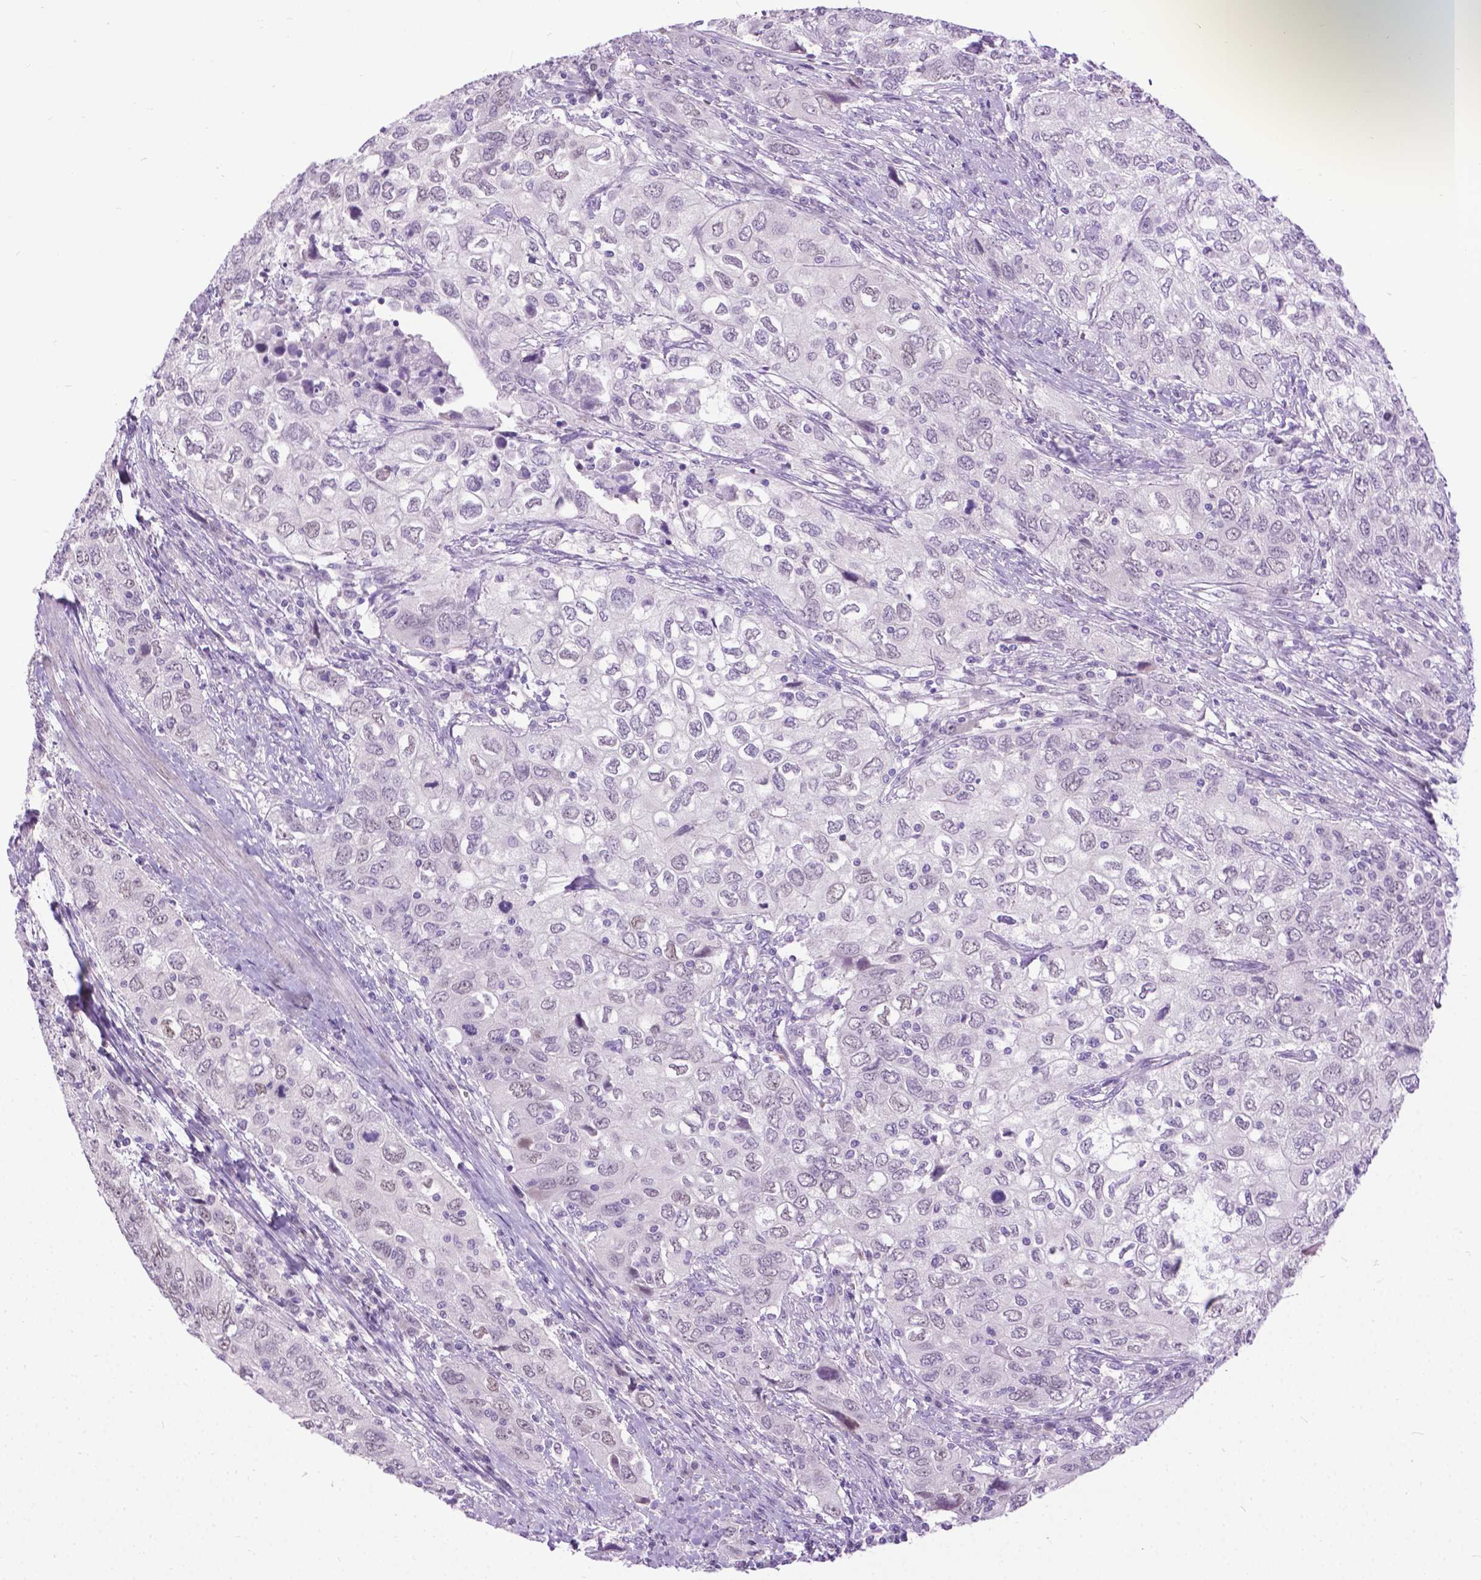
{"staining": {"intensity": "negative", "quantity": "none", "location": "none"}, "tissue": "urothelial cancer", "cell_type": "Tumor cells", "image_type": "cancer", "snomed": [{"axis": "morphology", "description": "Urothelial carcinoma, High grade"}, {"axis": "topography", "description": "Urinary bladder"}], "caption": "IHC of urothelial cancer shows no staining in tumor cells.", "gene": "APCDD1L", "patient": {"sex": "male", "age": 76}}